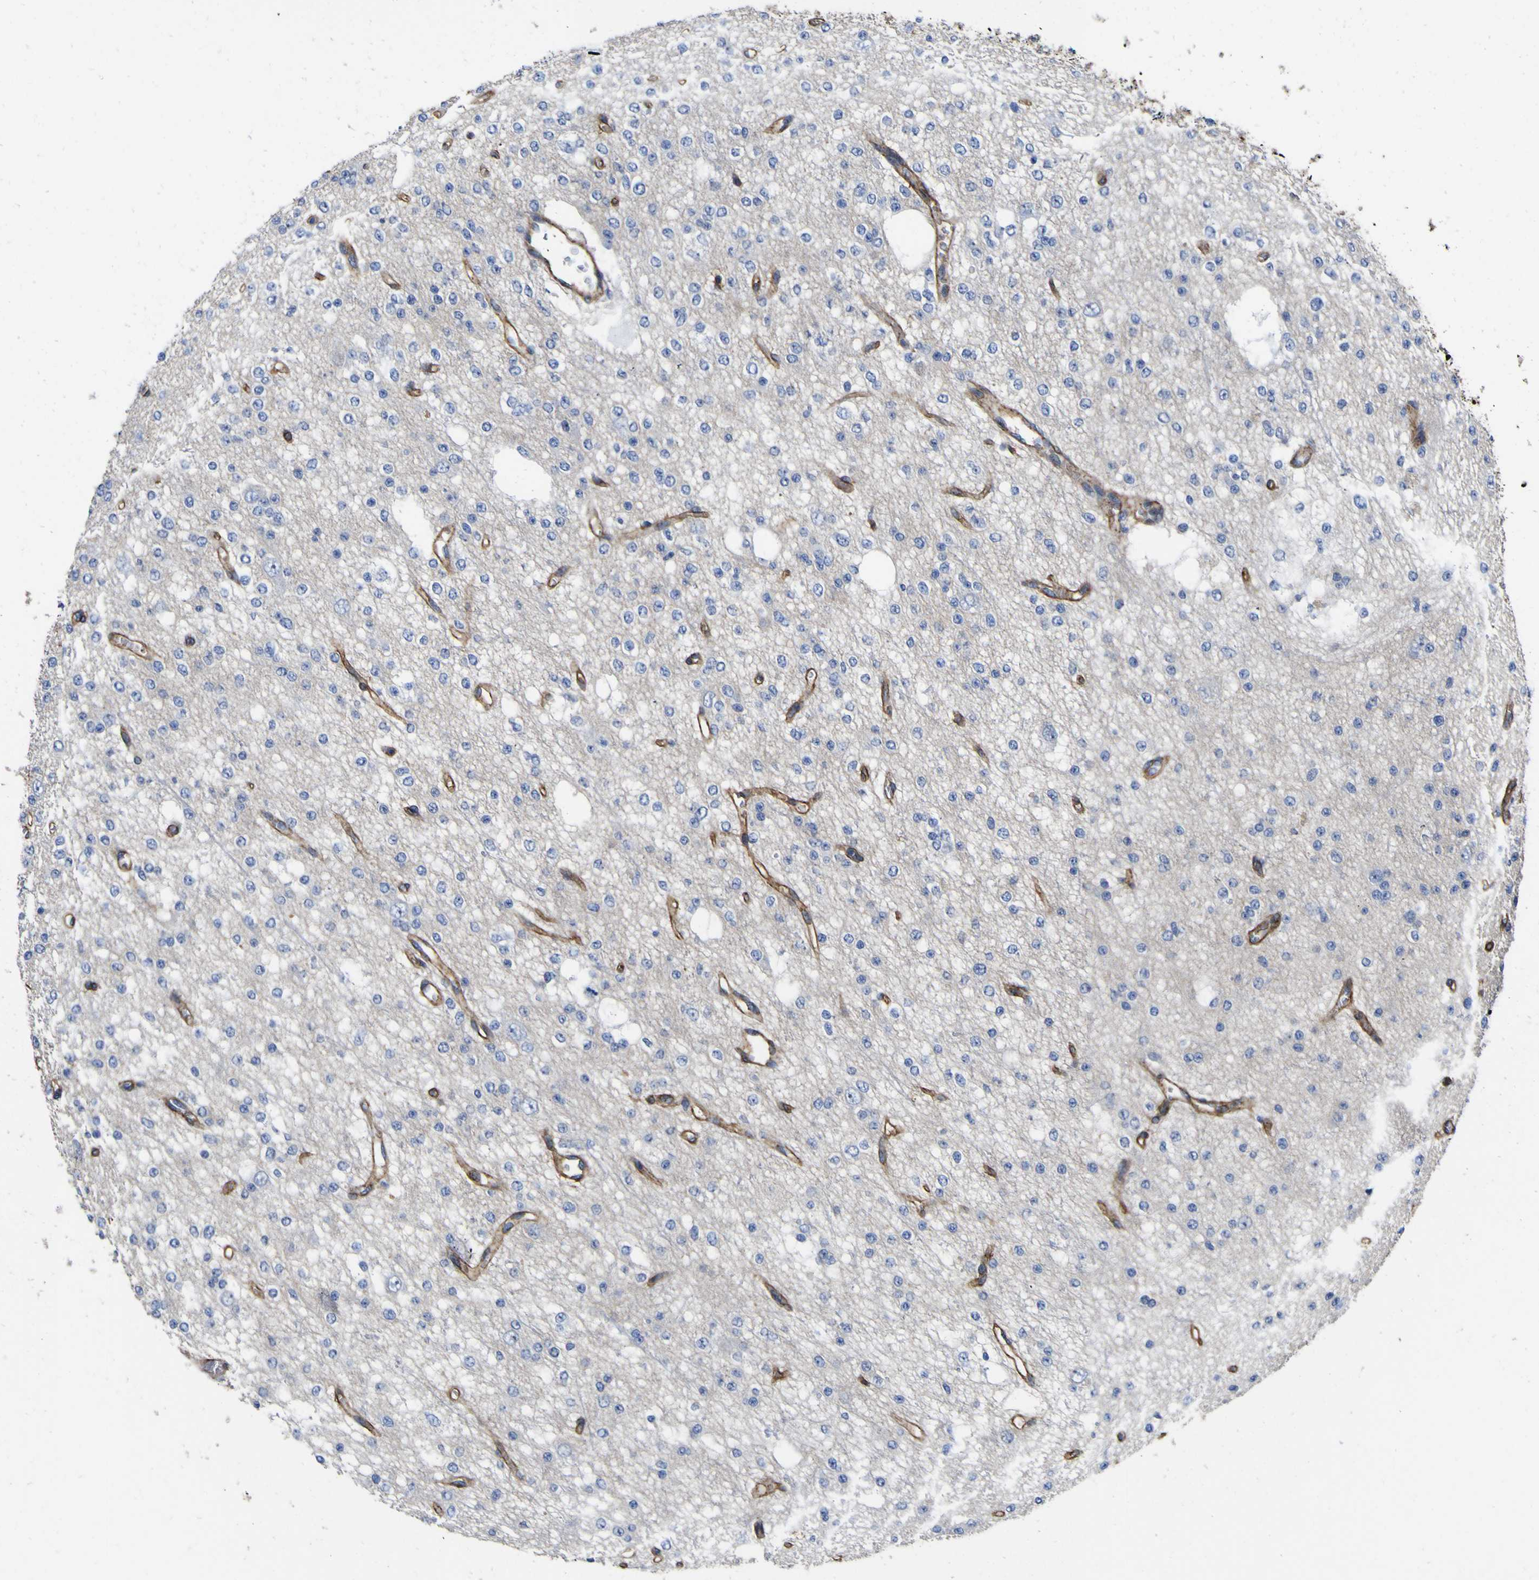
{"staining": {"intensity": "negative", "quantity": "none", "location": "none"}, "tissue": "glioma", "cell_type": "Tumor cells", "image_type": "cancer", "snomed": [{"axis": "morphology", "description": "Glioma, malignant, Low grade"}, {"axis": "topography", "description": "Brain"}], "caption": "Immunohistochemistry (IHC) micrograph of neoplastic tissue: human malignant glioma (low-grade) stained with DAB reveals no significant protein positivity in tumor cells. (IHC, brightfield microscopy, high magnification).", "gene": "CD151", "patient": {"sex": "male", "age": 38}}